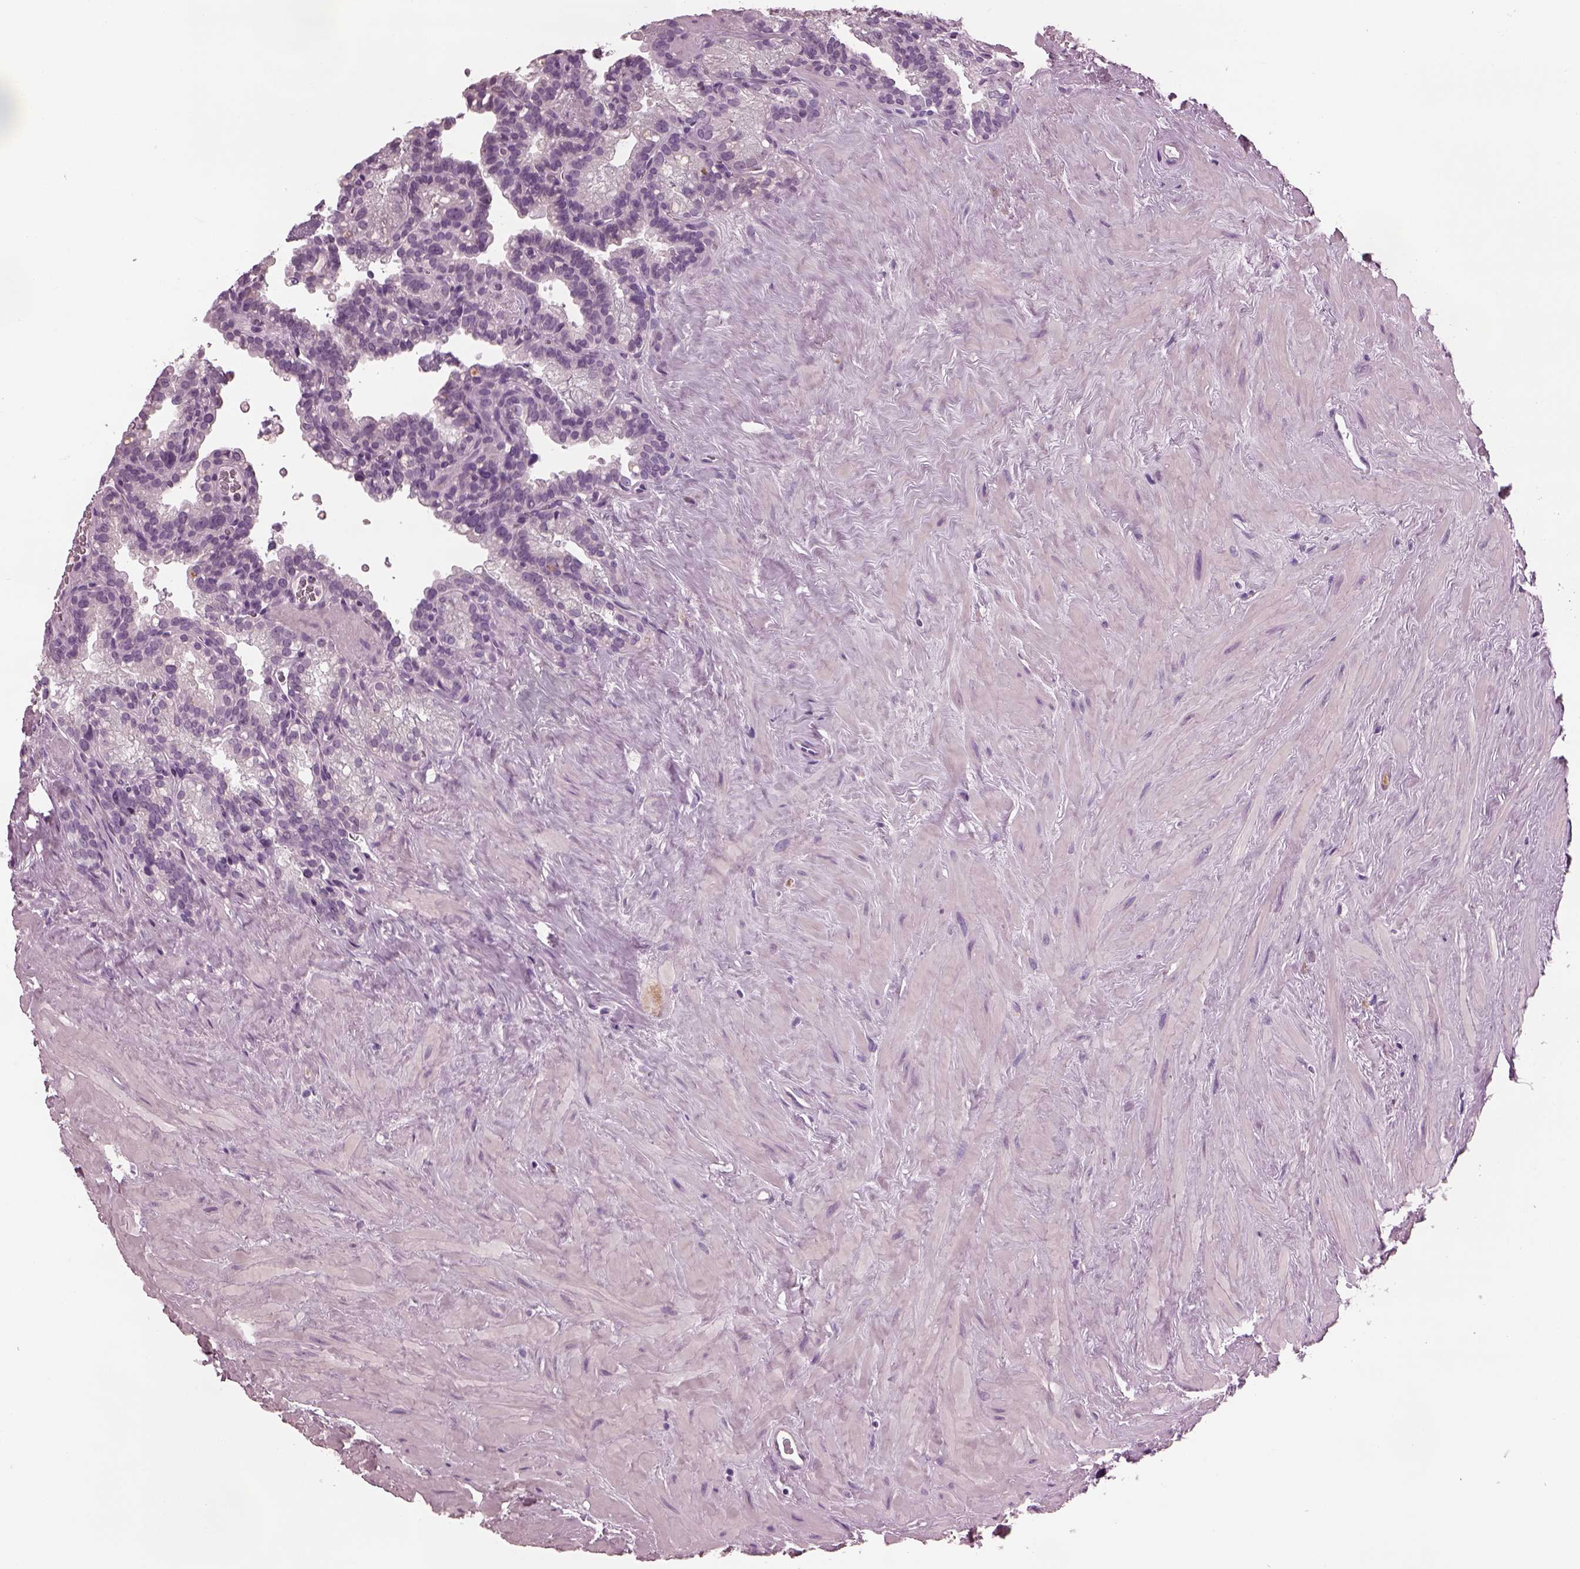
{"staining": {"intensity": "negative", "quantity": "none", "location": "none"}, "tissue": "seminal vesicle", "cell_type": "Glandular cells", "image_type": "normal", "snomed": [{"axis": "morphology", "description": "Normal tissue, NOS"}, {"axis": "topography", "description": "Seminal veicle"}], "caption": "Glandular cells are negative for brown protein staining in unremarkable seminal vesicle. The staining was performed using DAB (3,3'-diaminobenzidine) to visualize the protein expression in brown, while the nuclei were stained in blue with hematoxylin (Magnification: 20x).", "gene": "SLC6A17", "patient": {"sex": "male", "age": 71}}